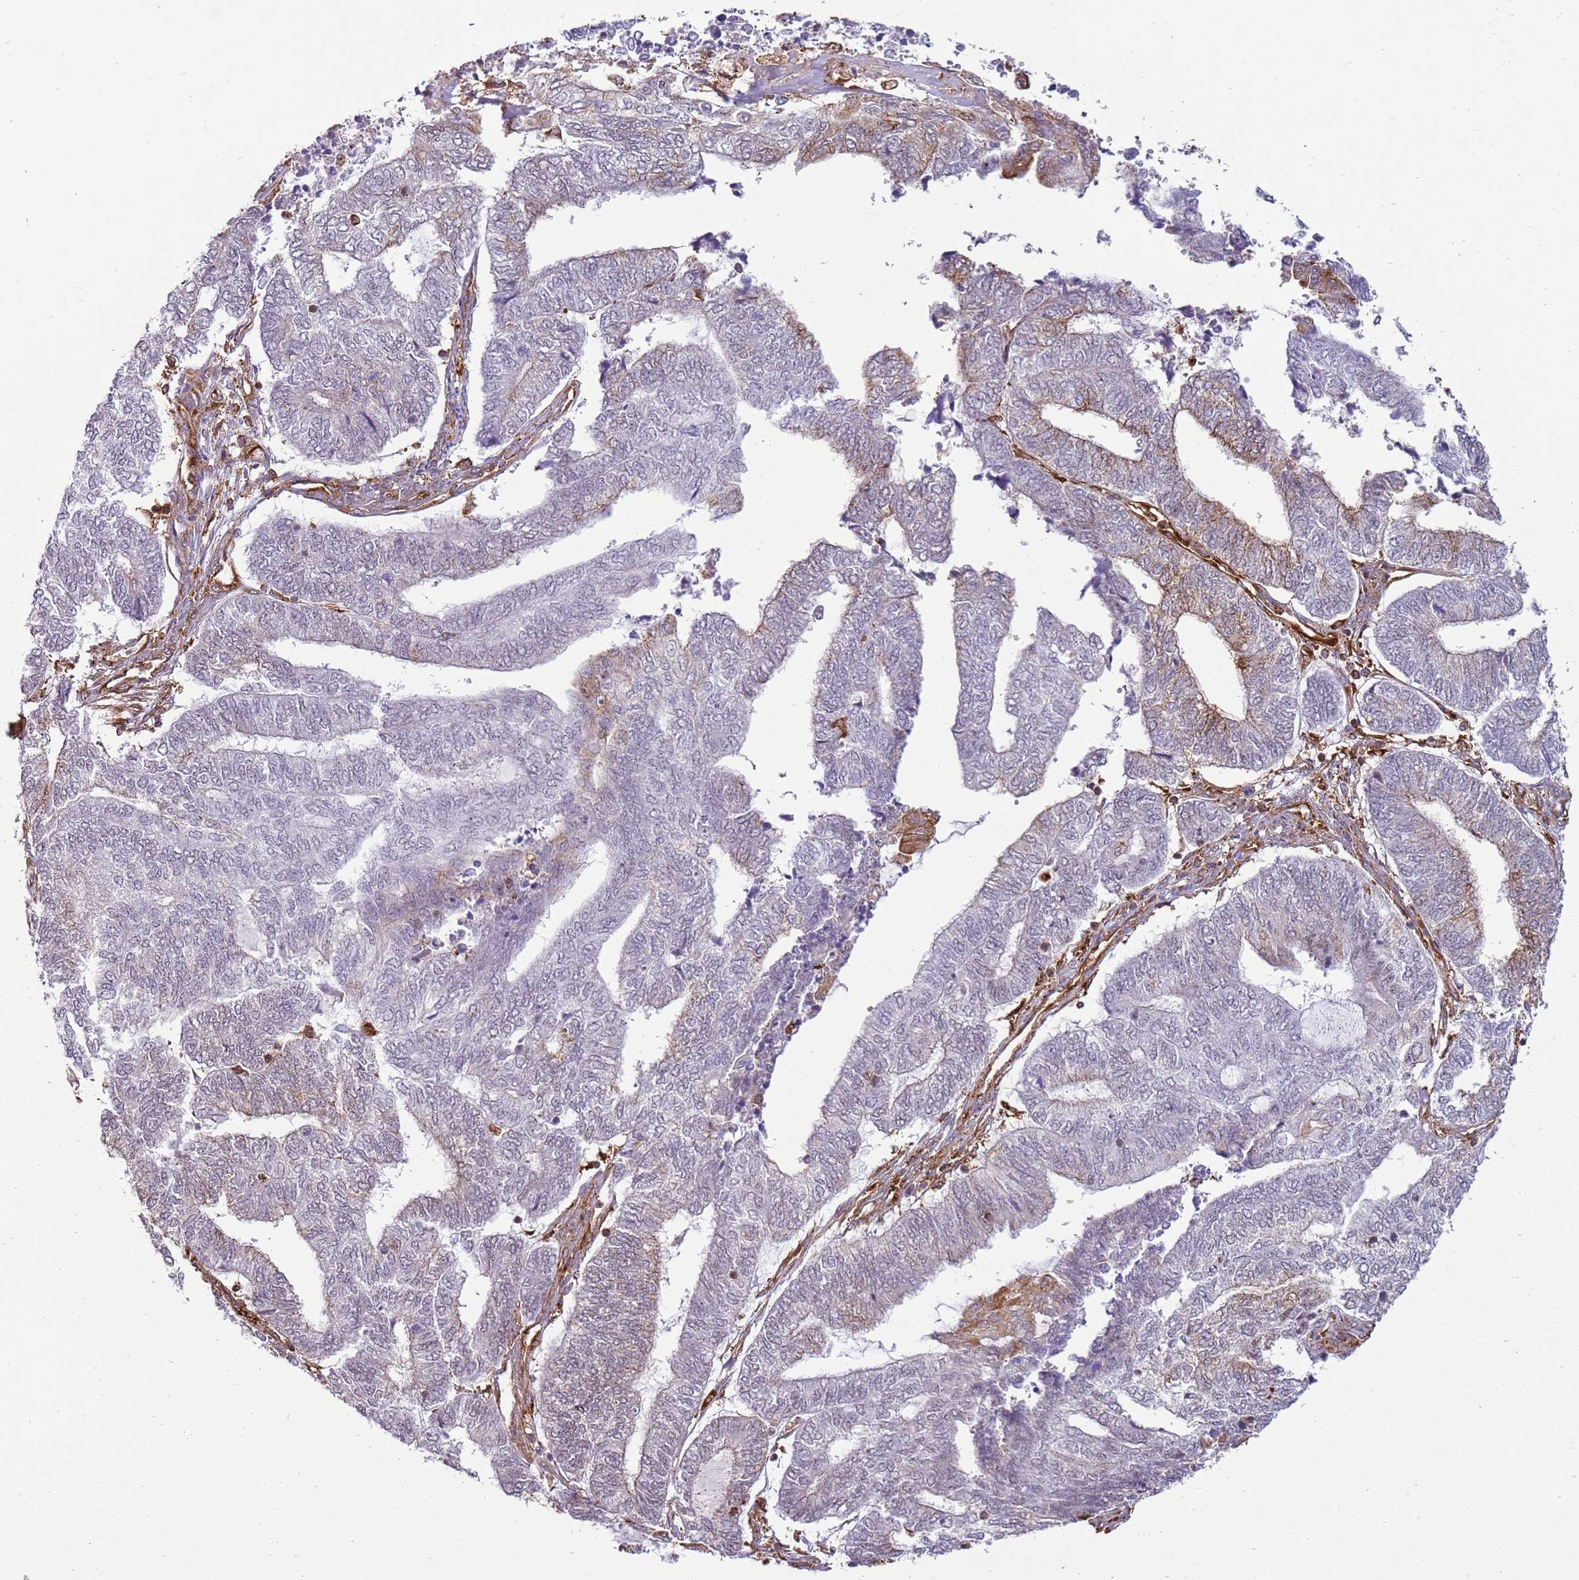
{"staining": {"intensity": "negative", "quantity": "none", "location": "none"}, "tissue": "endometrial cancer", "cell_type": "Tumor cells", "image_type": "cancer", "snomed": [{"axis": "morphology", "description": "Adenocarcinoma, NOS"}, {"axis": "topography", "description": "Uterus"}, {"axis": "topography", "description": "Endometrium"}], "caption": "There is no significant staining in tumor cells of adenocarcinoma (endometrial).", "gene": "GABRE", "patient": {"sex": "female", "age": 70}}